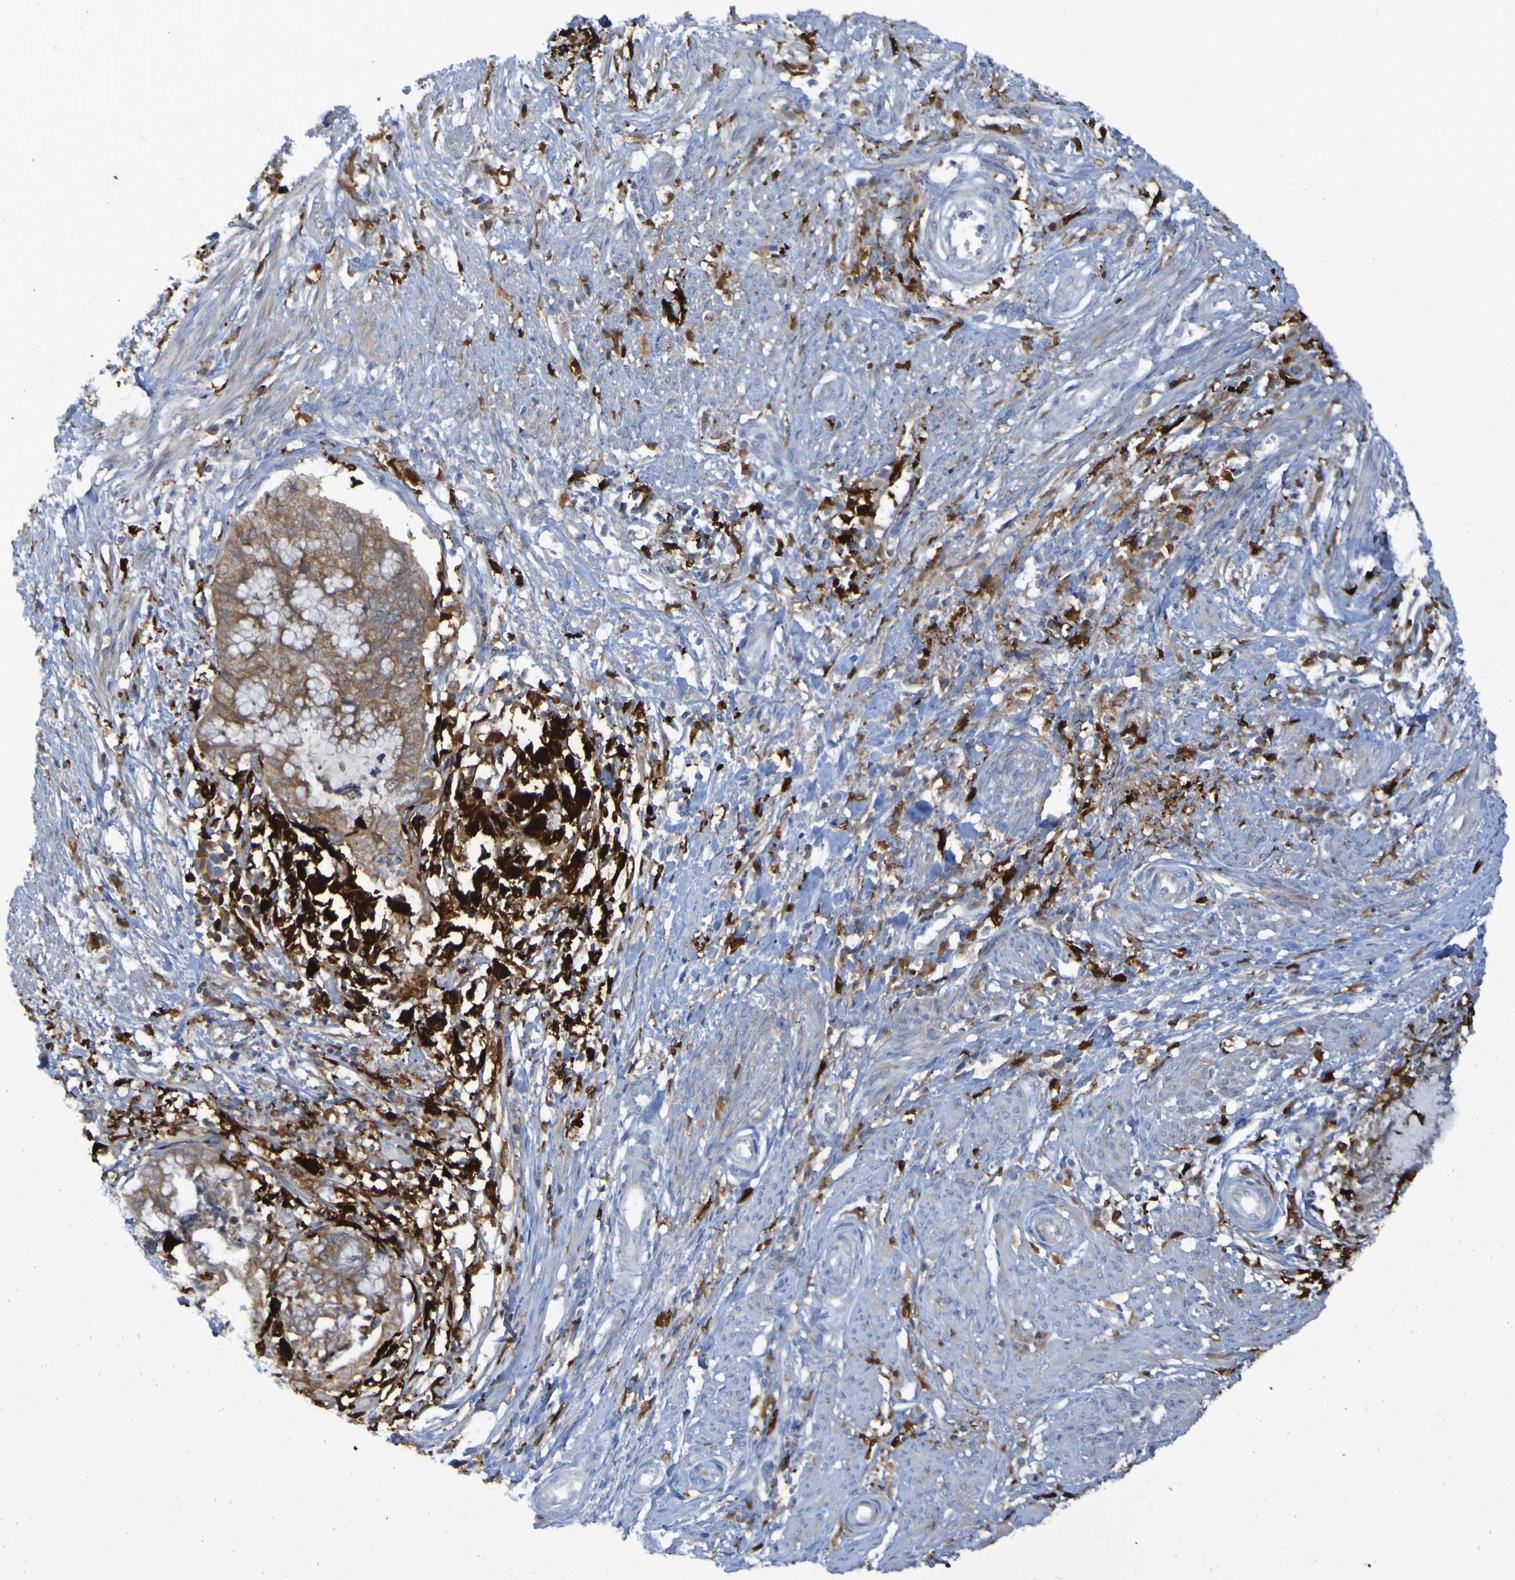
{"staining": {"intensity": "weak", "quantity": ">75%", "location": "cytoplasmic/membranous"}, "tissue": "endometrial cancer", "cell_type": "Tumor cells", "image_type": "cancer", "snomed": [{"axis": "morphology", "description": "Necrosis, NOS"}, {"axis": "morphology", "description": "Adenocarcinoma, NOS"}, {"axis": "topography", "description": "Endometrium"}], "caption": "DAB immunohistochemical staining of human endometrial cancer (adenocarcinoma) demonstrates weak cytoplasmic/membranous protein positivity in approximately >75% of tumor cells.", "gene": "MPPE1", "patient": {"sex": "female", "age": 79}}